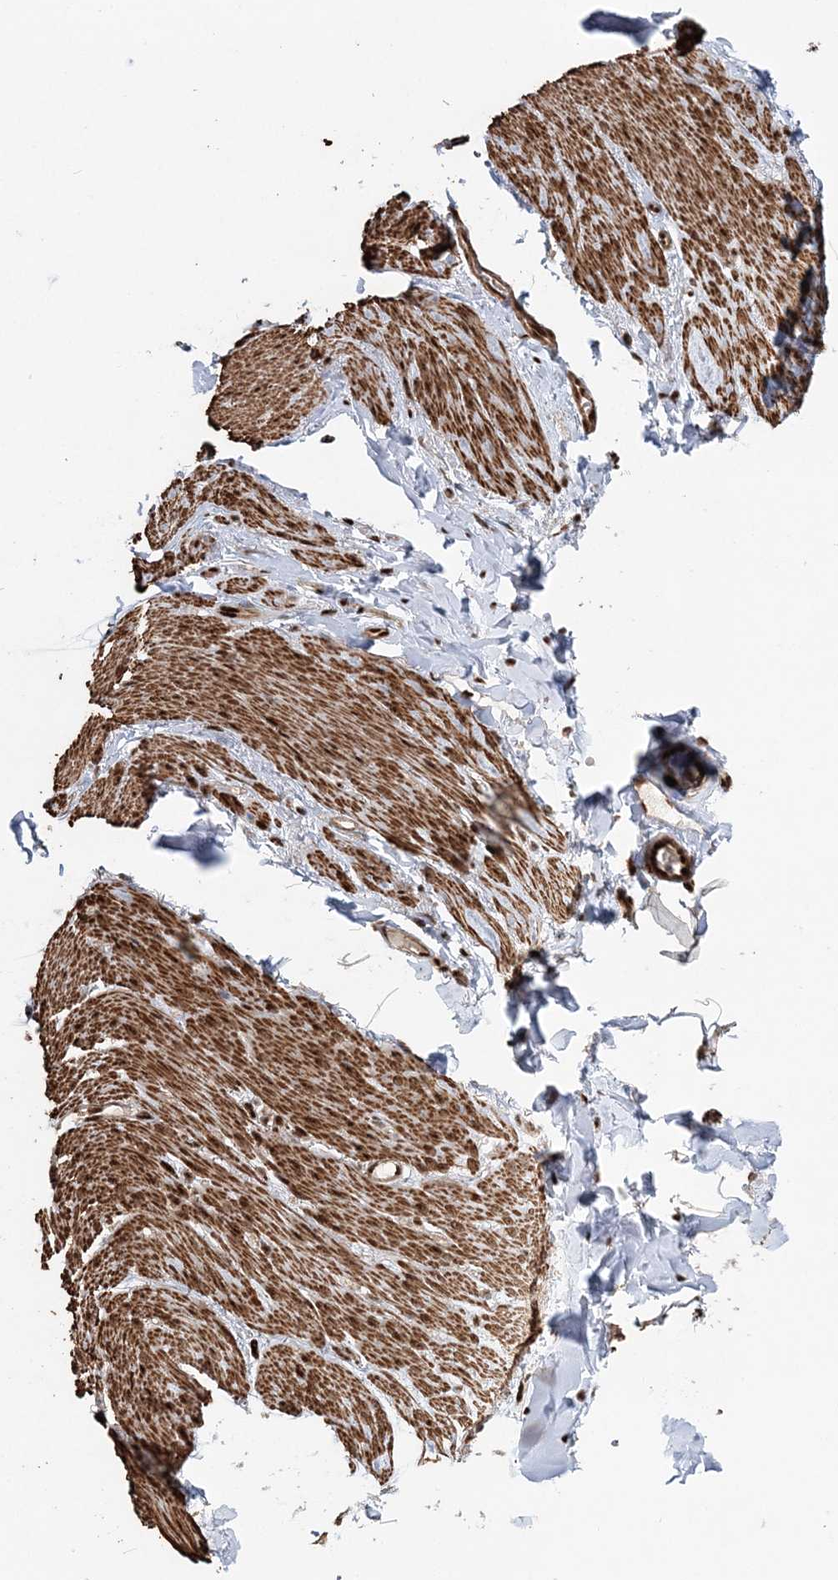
{"staining": {"intensity": "moderate", "quantity": "25%-75%", "location": "nuclear"}, "tissue": "adipose tissue", "cell_type": "Adipocytes", "image_type": "normal", "snomed": [{"axis": "morphology", "description": "Normal tissue, NOS"}, {"axis": "topography", "description": "Colon"}, {"axis": "topography", "description": "Peripheral nerve tissue"}], "caption": "Adipose tissue stained with a brown dye exhibits moderate nuclear positive expression in approximately 25%-75% of adipocytes.", "gene": "EXOSC8", "patient": {"sex": "female", "age": 61}}